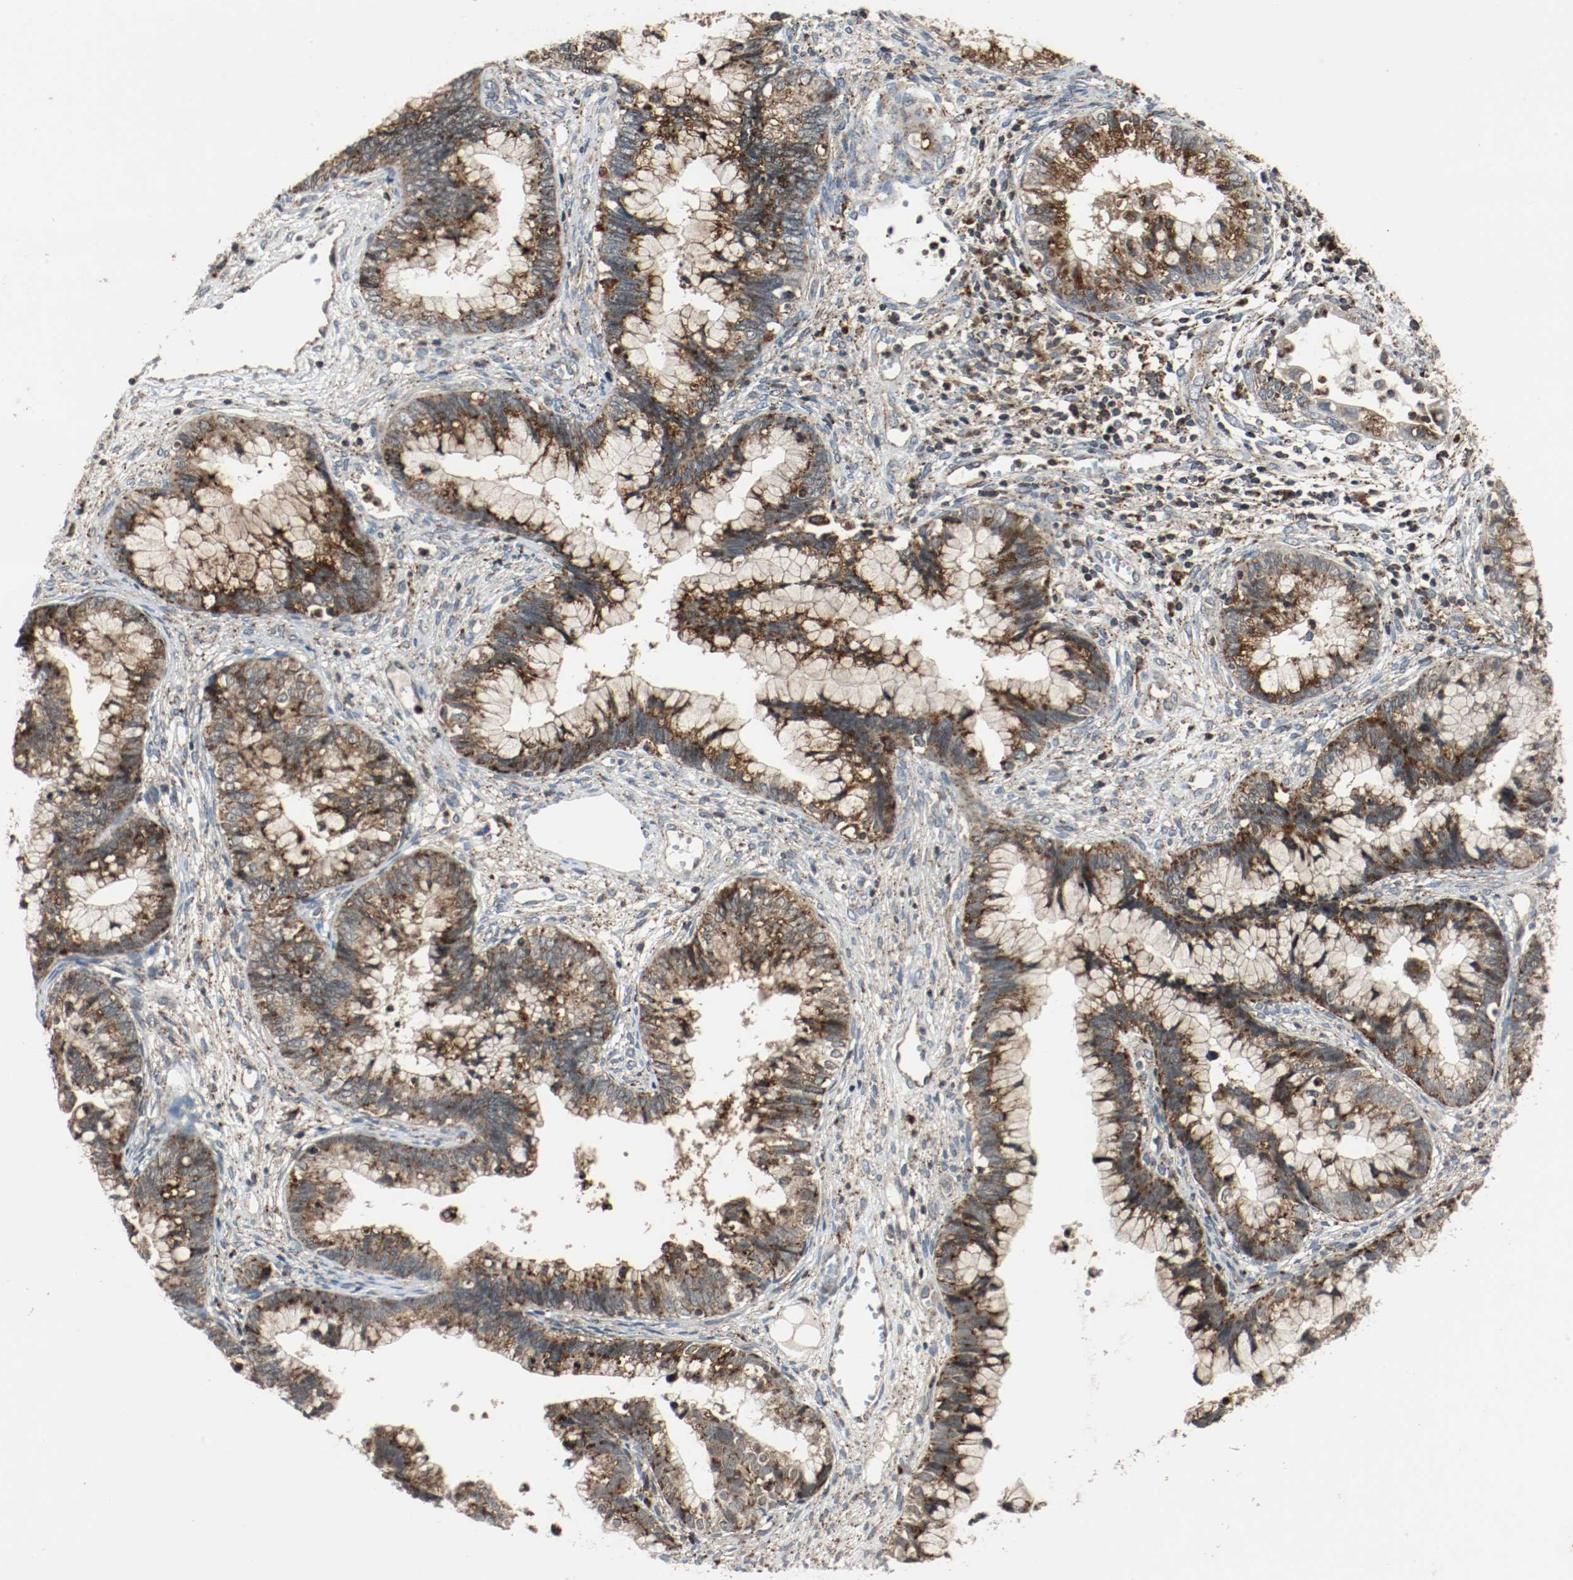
{"staining": {"intensity": "strong", "quantity": ">75%", "location": "cytoplasmic/membranous"}, "tissue": "cervical cancer", "cell_type": "Tumor cells", "image_type": "cancer", "snomed": [{"axis": "morphology", "description": "Adenocarcinoma, NOS"}, {"axis": "topography", "description": "Cervix"}], "caption": "Adenocarcinoma (cervical) was stained to show a protein in brown. There is high levels of strong cytoplasmic/membranous positivity in about >75% of tumor cells.", "gene": "LAMP2", "patient": {"sex": "female", "age": 44}}